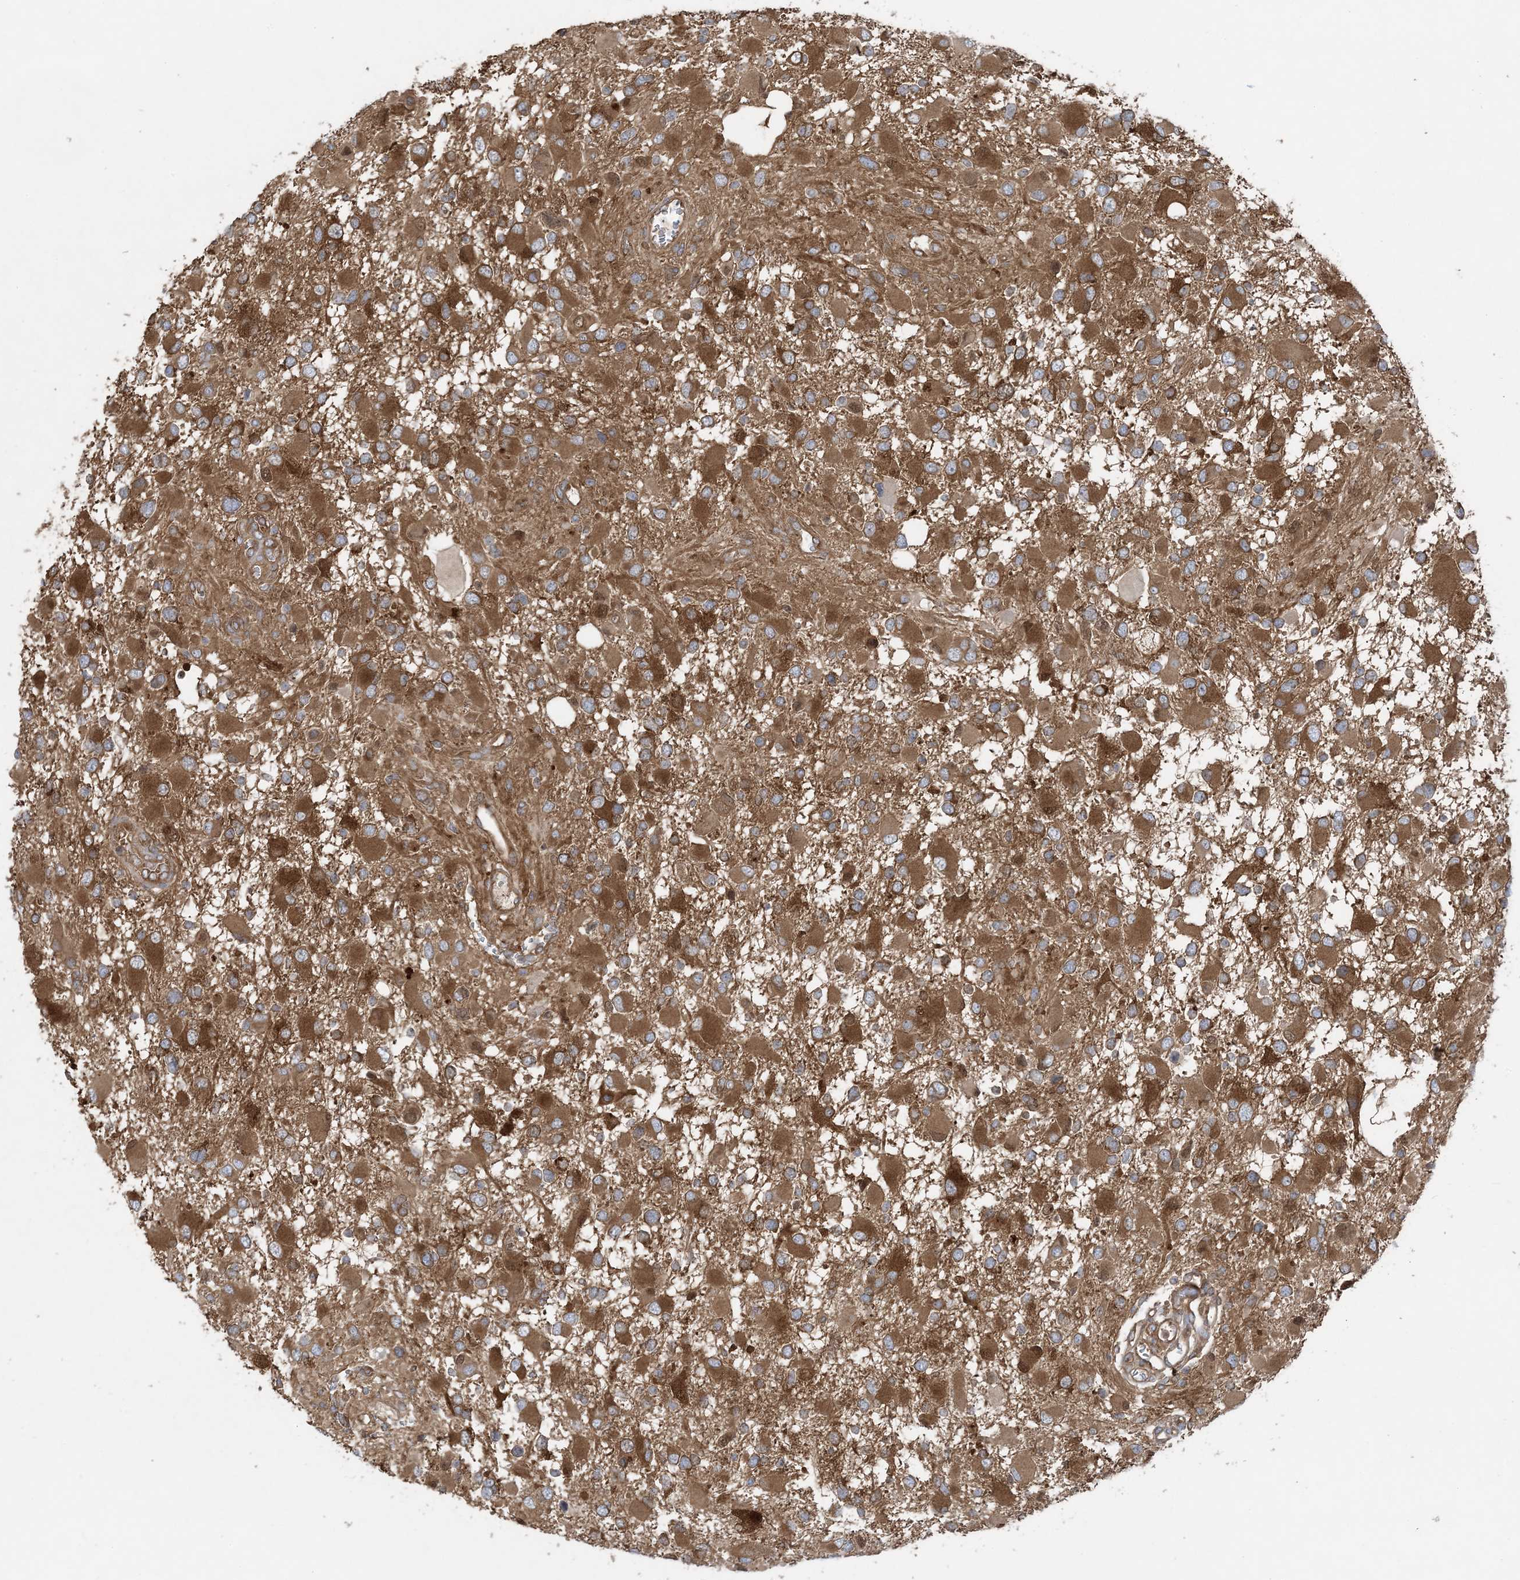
{"staining": {"intensity": "moderate", "quantity": ">75%", "location": "cytoplasmic/membranous"}, "tissue": "glioma", "cell_type": "Tumor cells", "image_type": "cancer", "snomed": [{"axis": "morphology", "description": "Glioma, malignant, High grade"}, {"axis": "topography", "description": "Brain"}], "caption": "A brown stain shows moderate cytoplasmic/membranous staining of a protein in high-grade glioma (malignant) tumor cells. (Stains: DAB in brown, nuclei in blue, Microscopy: brightfield microscopy at high magnification).", "gene": "OLA1", "patient": {"sex": "male", "age": 53}}